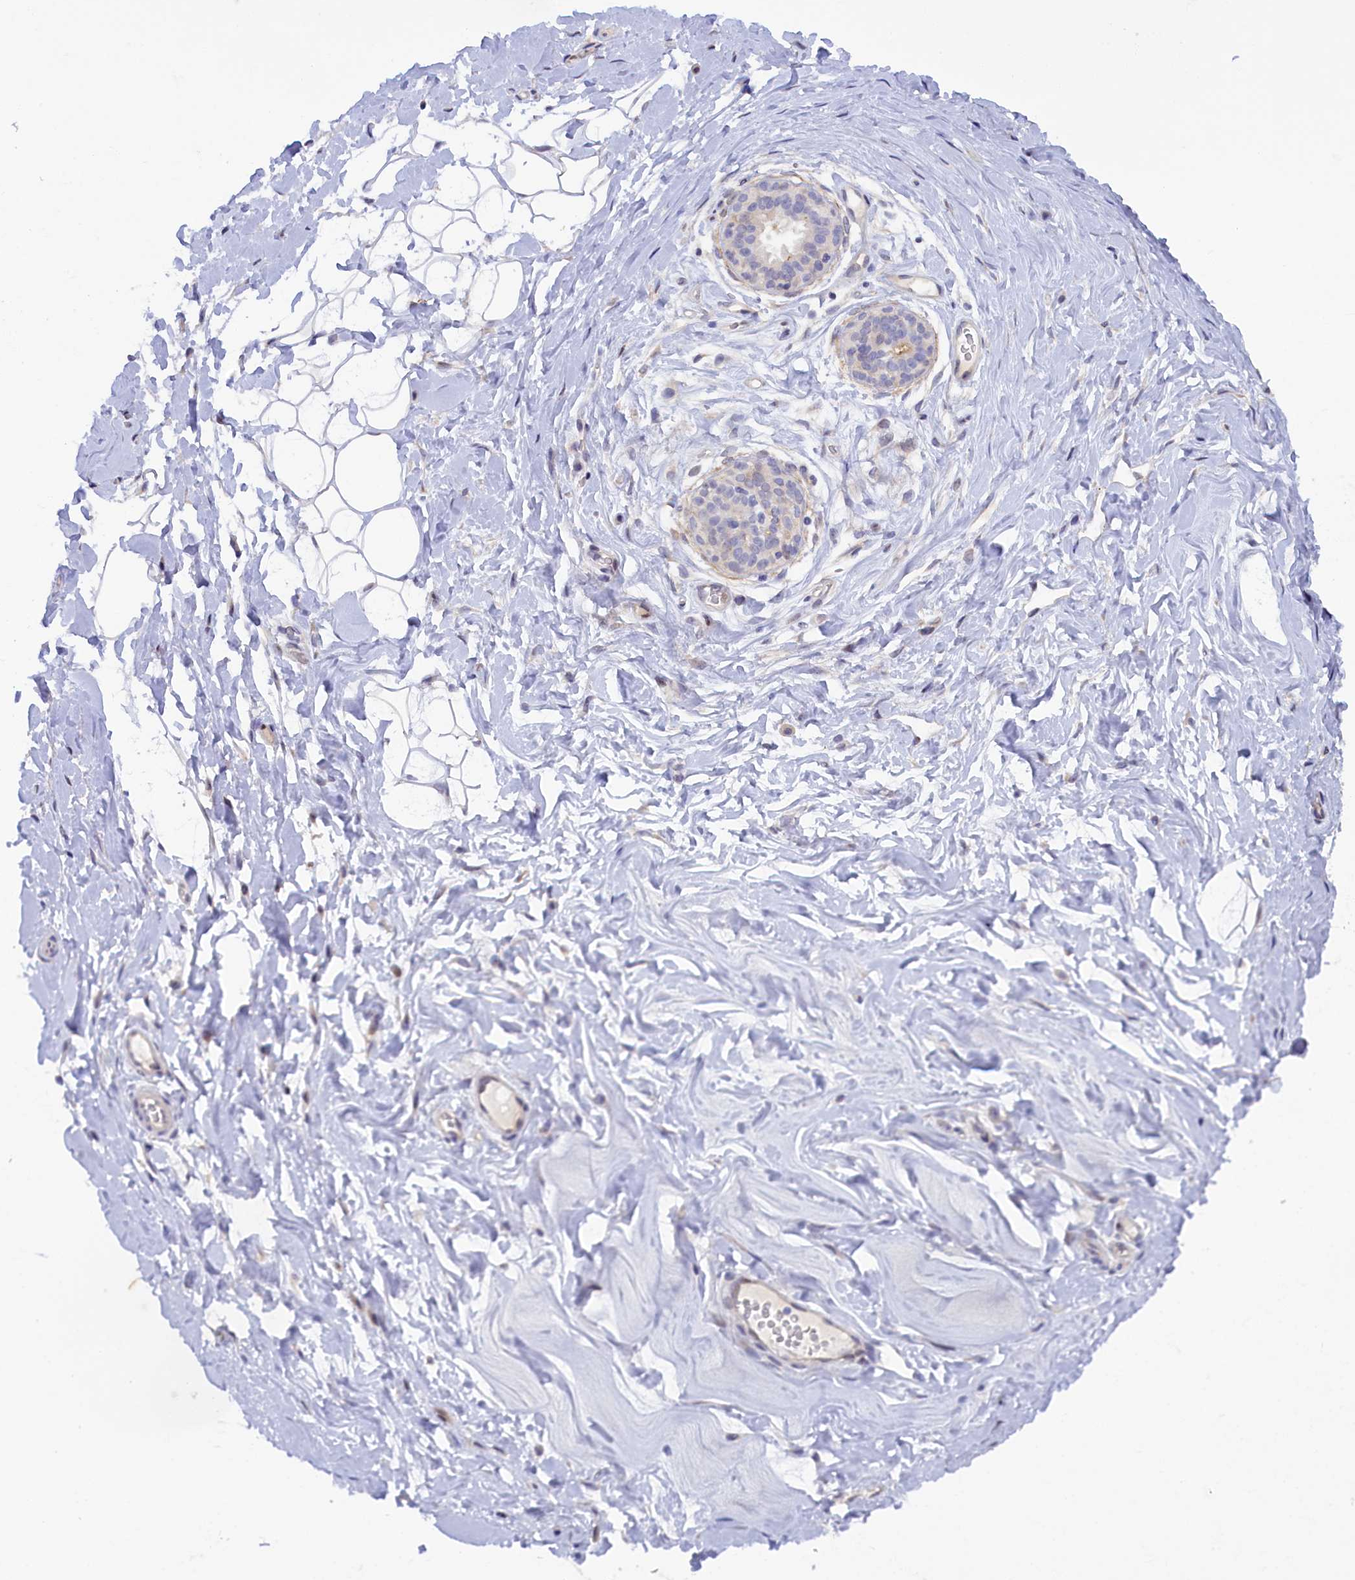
{"staining": {"intensity": "negative", "quantity": "none", "location": "none"}, "tissue": "adipose tissue", "cell_type": "Adipocytes", "image_type": "normal", "snomed": [{"axis": "morphology", "description": "Normal tissue, NOS"}, {"axis": "topography", "description": "Breast"}], "caption": "Unremarkable adipose tissue was stained to show a protein in brown. There is no significant expression in adipocytes. (Stains: DAB immunohistochemistry (IHC) with hematoxylin counter stain, Microscopy: brightfield microscopy at high magnification).", "gene": "HYKK", "patient": {"sex": "female", "age": 26}}